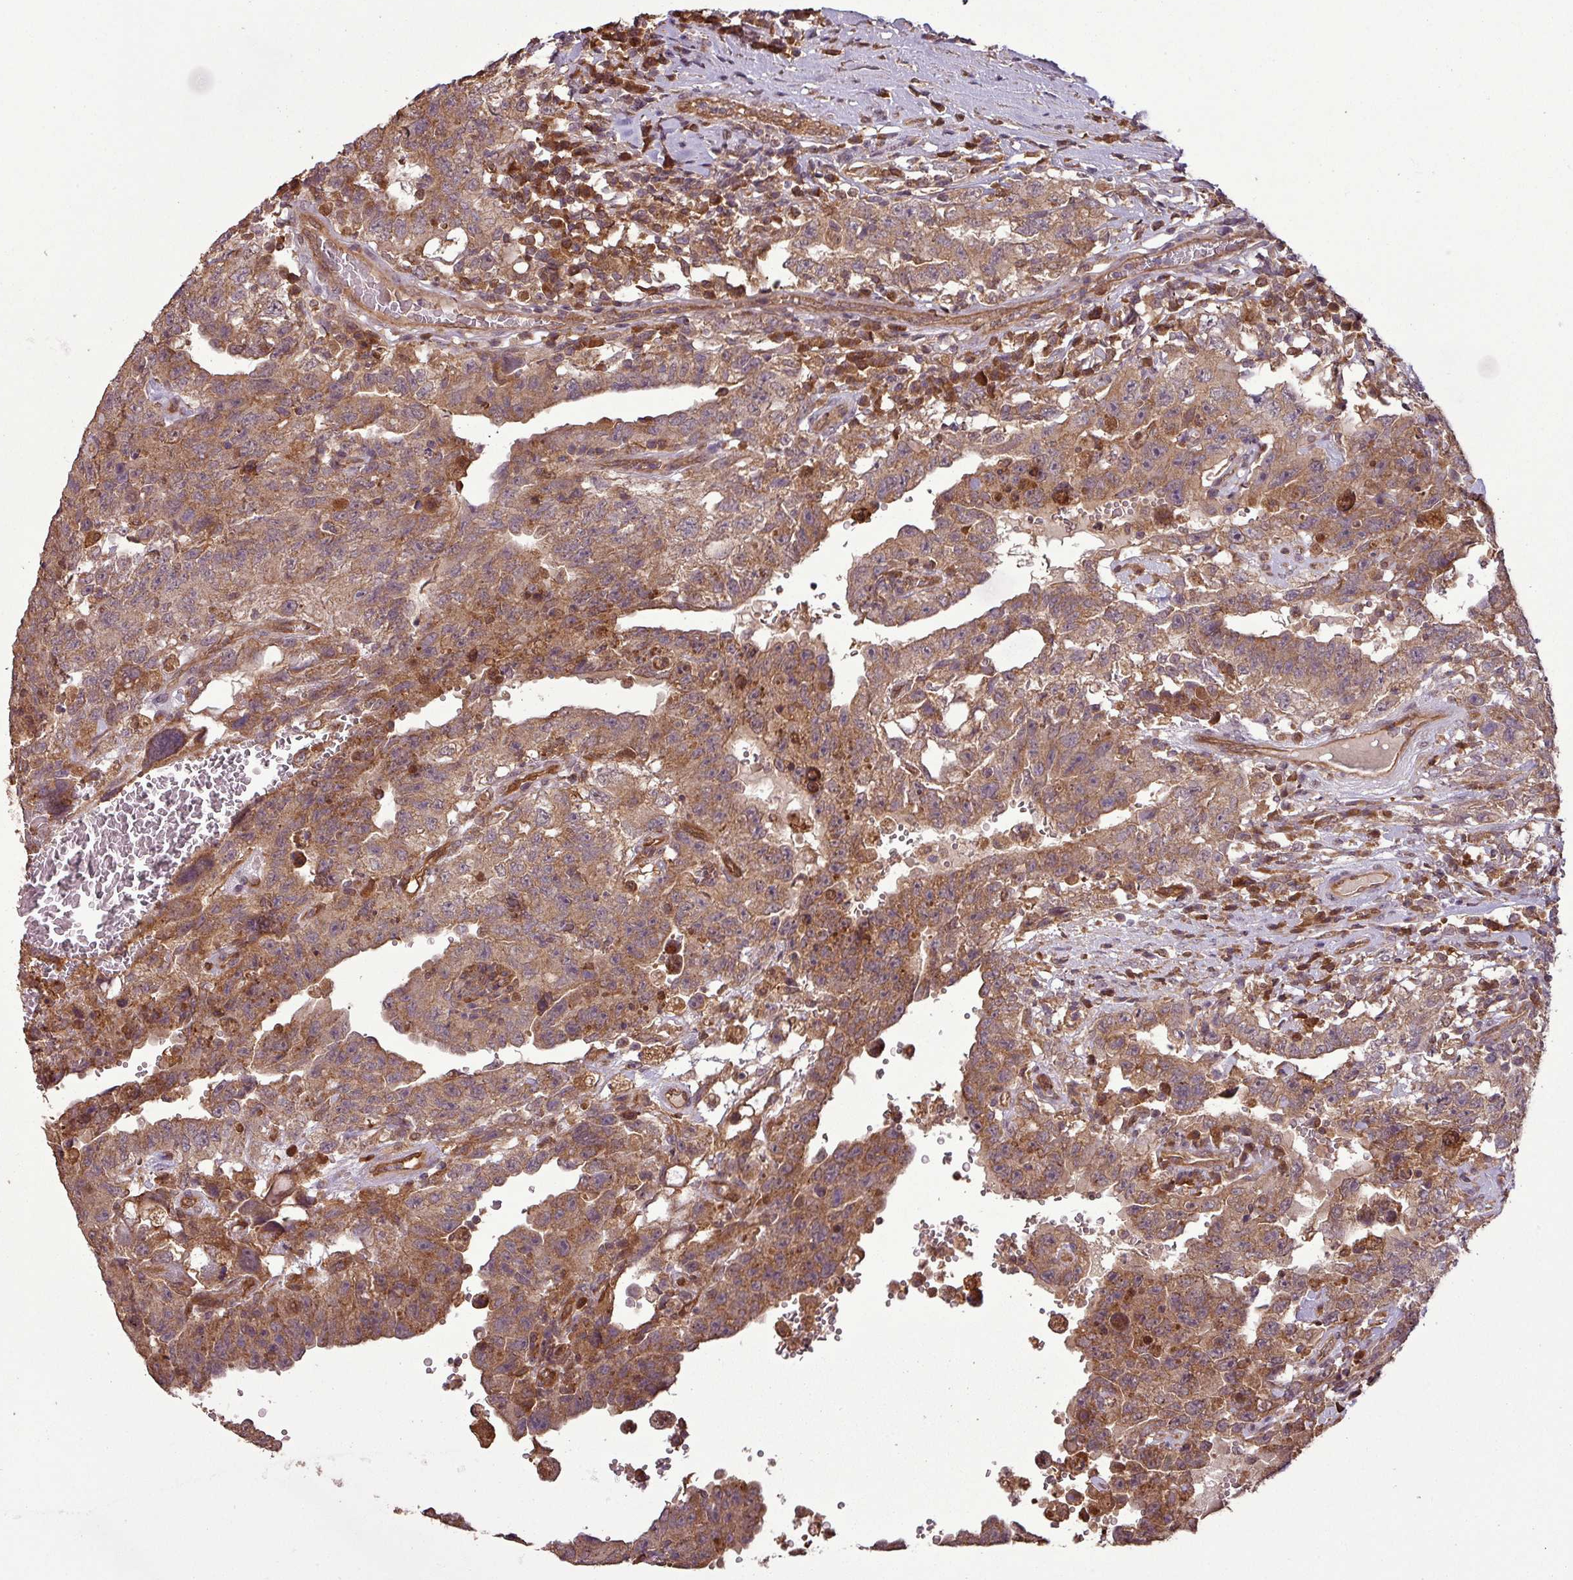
{"staining": {"intensity": "moderate", "quantity": ">75%", "location": "cytoplasmic/membranous"}, "tissue": "testis cancer", "cell_type": "Tumor cells", "image_type": "cancer", "snomed": [{"axis": "morphology", "description": "Carcinoma, Embryonal, NOS"}, {"axis": "topography", "description": "Testis"}], "caption": "There is medium levels of moderate cytoplasmic/membranous staining in tumor cells of testis cancer, as demonstrated by immunohistochemical staining (brown color).", "gene": "NT5C3A", "patient": {"sex": "male", "age": 26}}